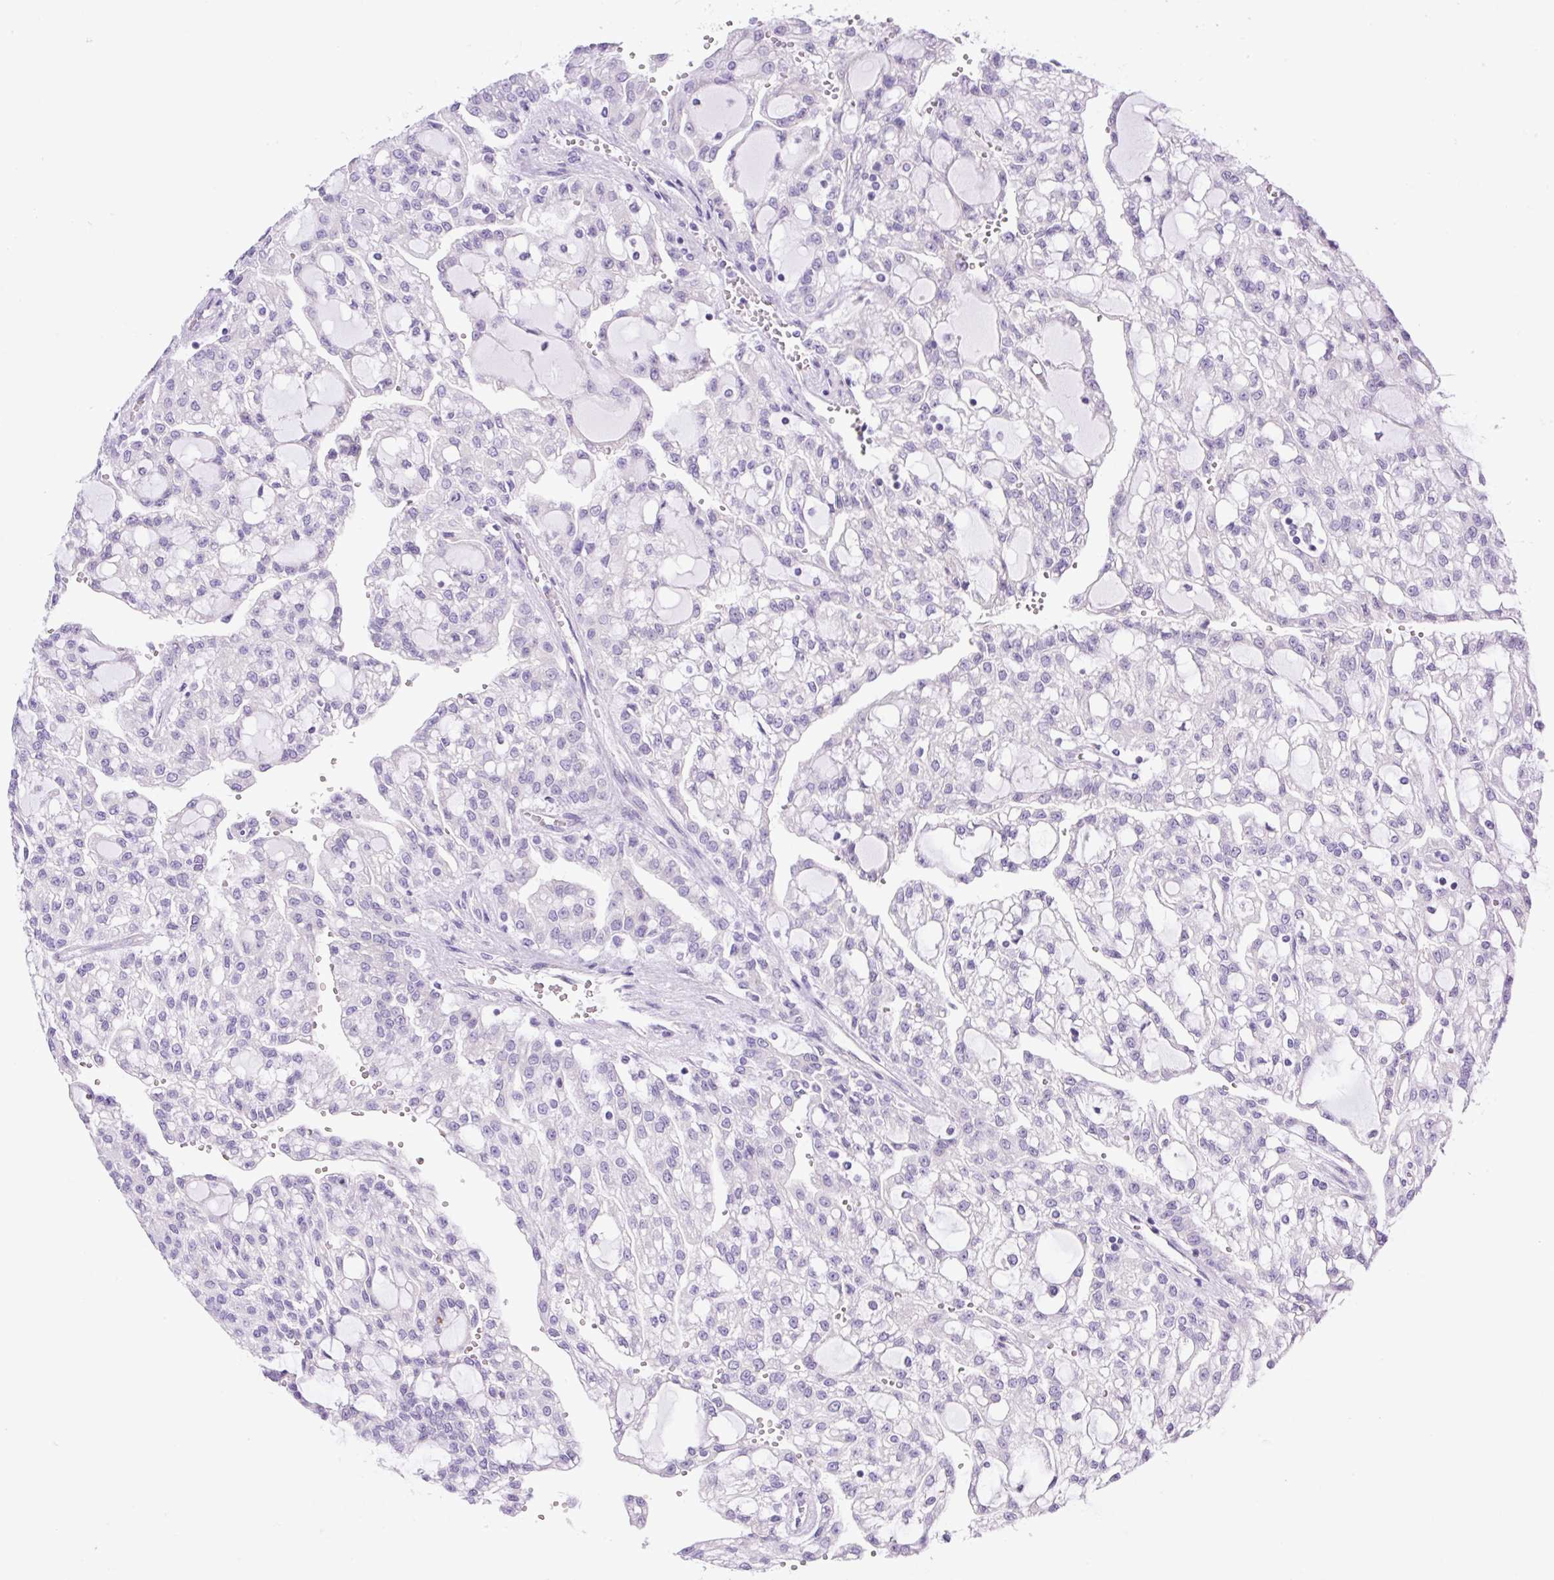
{"staining": {"intensity": "negative", "quantity": "none", "location": "none"}, "tissue": "renal cancer", "cell_type": "Tumor cells", "image_type": "cancer", "snomed": [{"axis": "morphology", "description": "Adenocarcinoma, NOS"}, {"axis": "topography", "description": "Kidney"}], "caption": "DAB immunohistochemical staining of renal cancer (adenocarcinoma) shows no significant expression in tumor cells. (DAB (3,3'-diaminobenzidine) immunohistochemistry, high magnification).", "gene": "CAMK2B", "patient": {"sex": "male", "age": 63}}